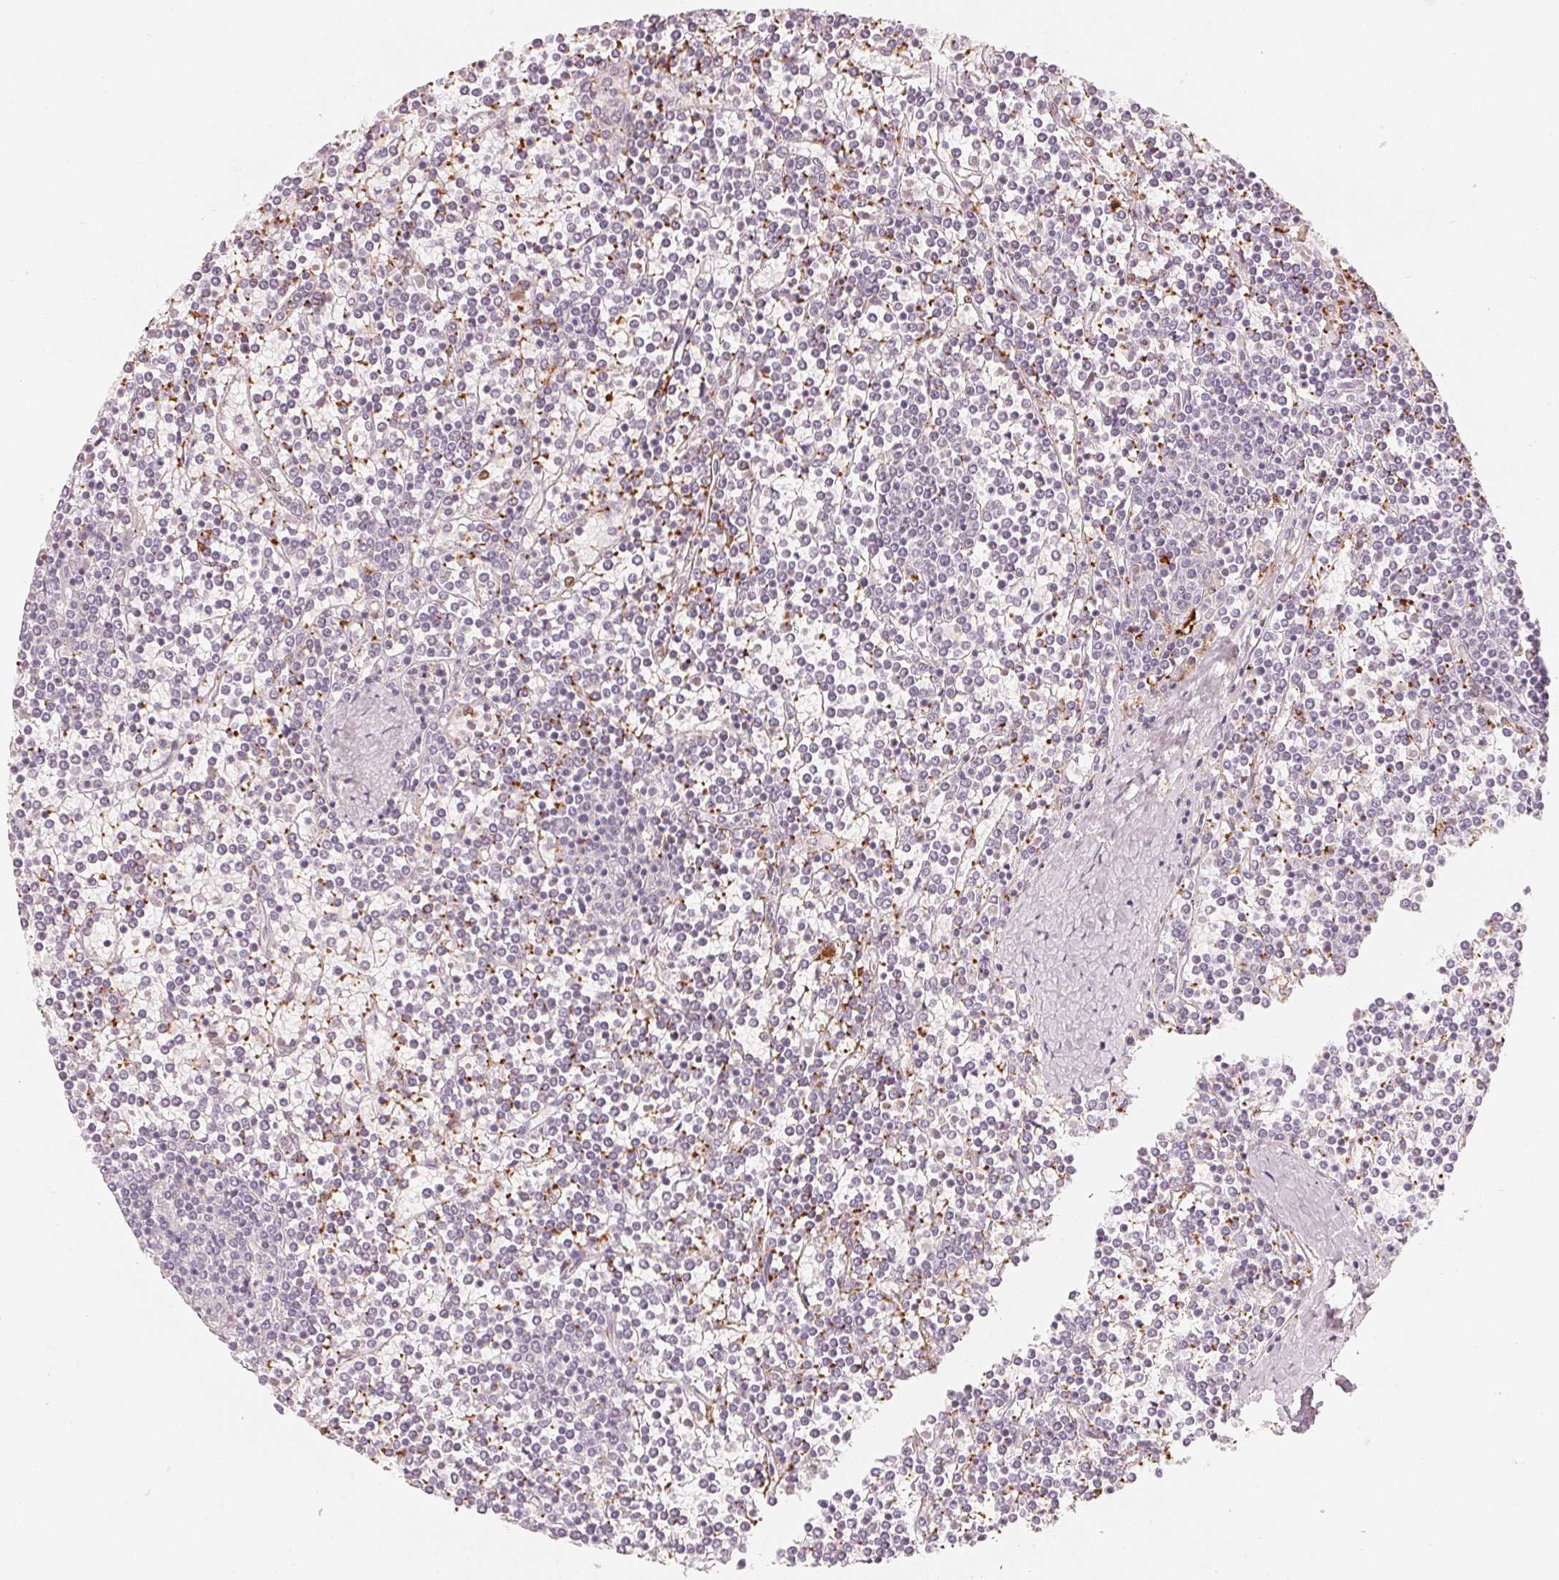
{"staining": {"intensity": "negative", "quantity": "none", "location": "none"}, "tissue": "lymphoma", "cell_type": "Tumor cells", "image_type": "cancer", "snomed": [{"axis": "morphology", "description": "Malignant lymphoma, non-Hodgkin's type, Low grade"}, {"axis": "topography", "description": "Spleen"}], "caption": "Photomicrograph shows no significant protein positivity in tumor cells of low-grade malignant lymphoma, non-Hodgkin's type. (Immunohistochemistry, brightfield microscopy, high magnification).", "gene": "ARHGAP22", "patient": {"sex": "female", "age": 19}}